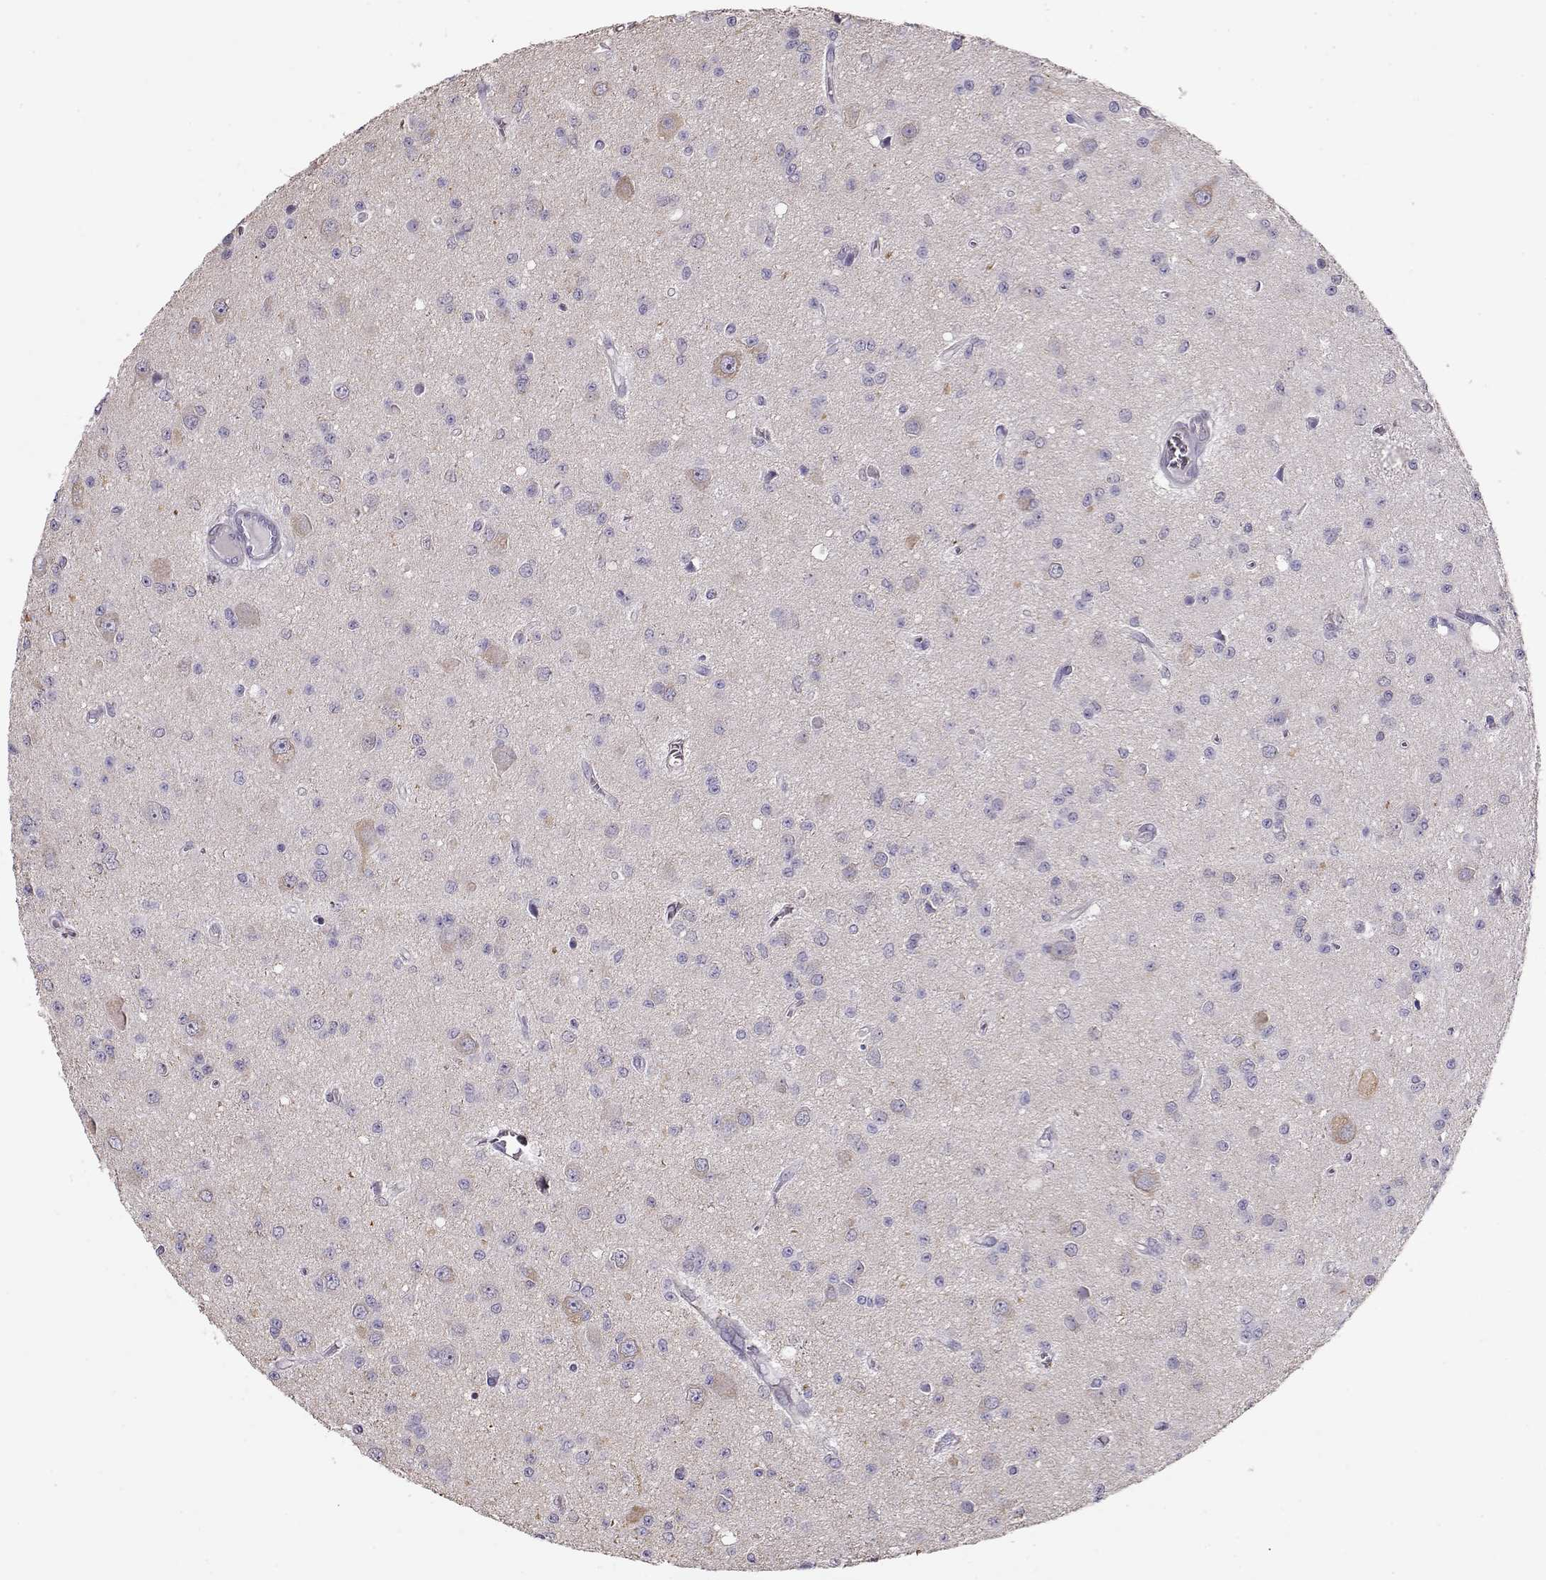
{"staining": {"intensity": "negative", "quantity": "none", "location": "none"}, "tissue": "glioma", "cell_type": "Tumor cells", "image_type": "cancer", "snomed": [{"axis": "morphology", "description": "Glioma, malignant, Low grade"}, {"axis": "topography", "description": "Brain"}], "caption": "A high-resolution image shows IHC staining of glioma, which displays no significant expression in tumor cells.", "gene": "RBM44", "patient": {"sex": "female", "age": 45}}